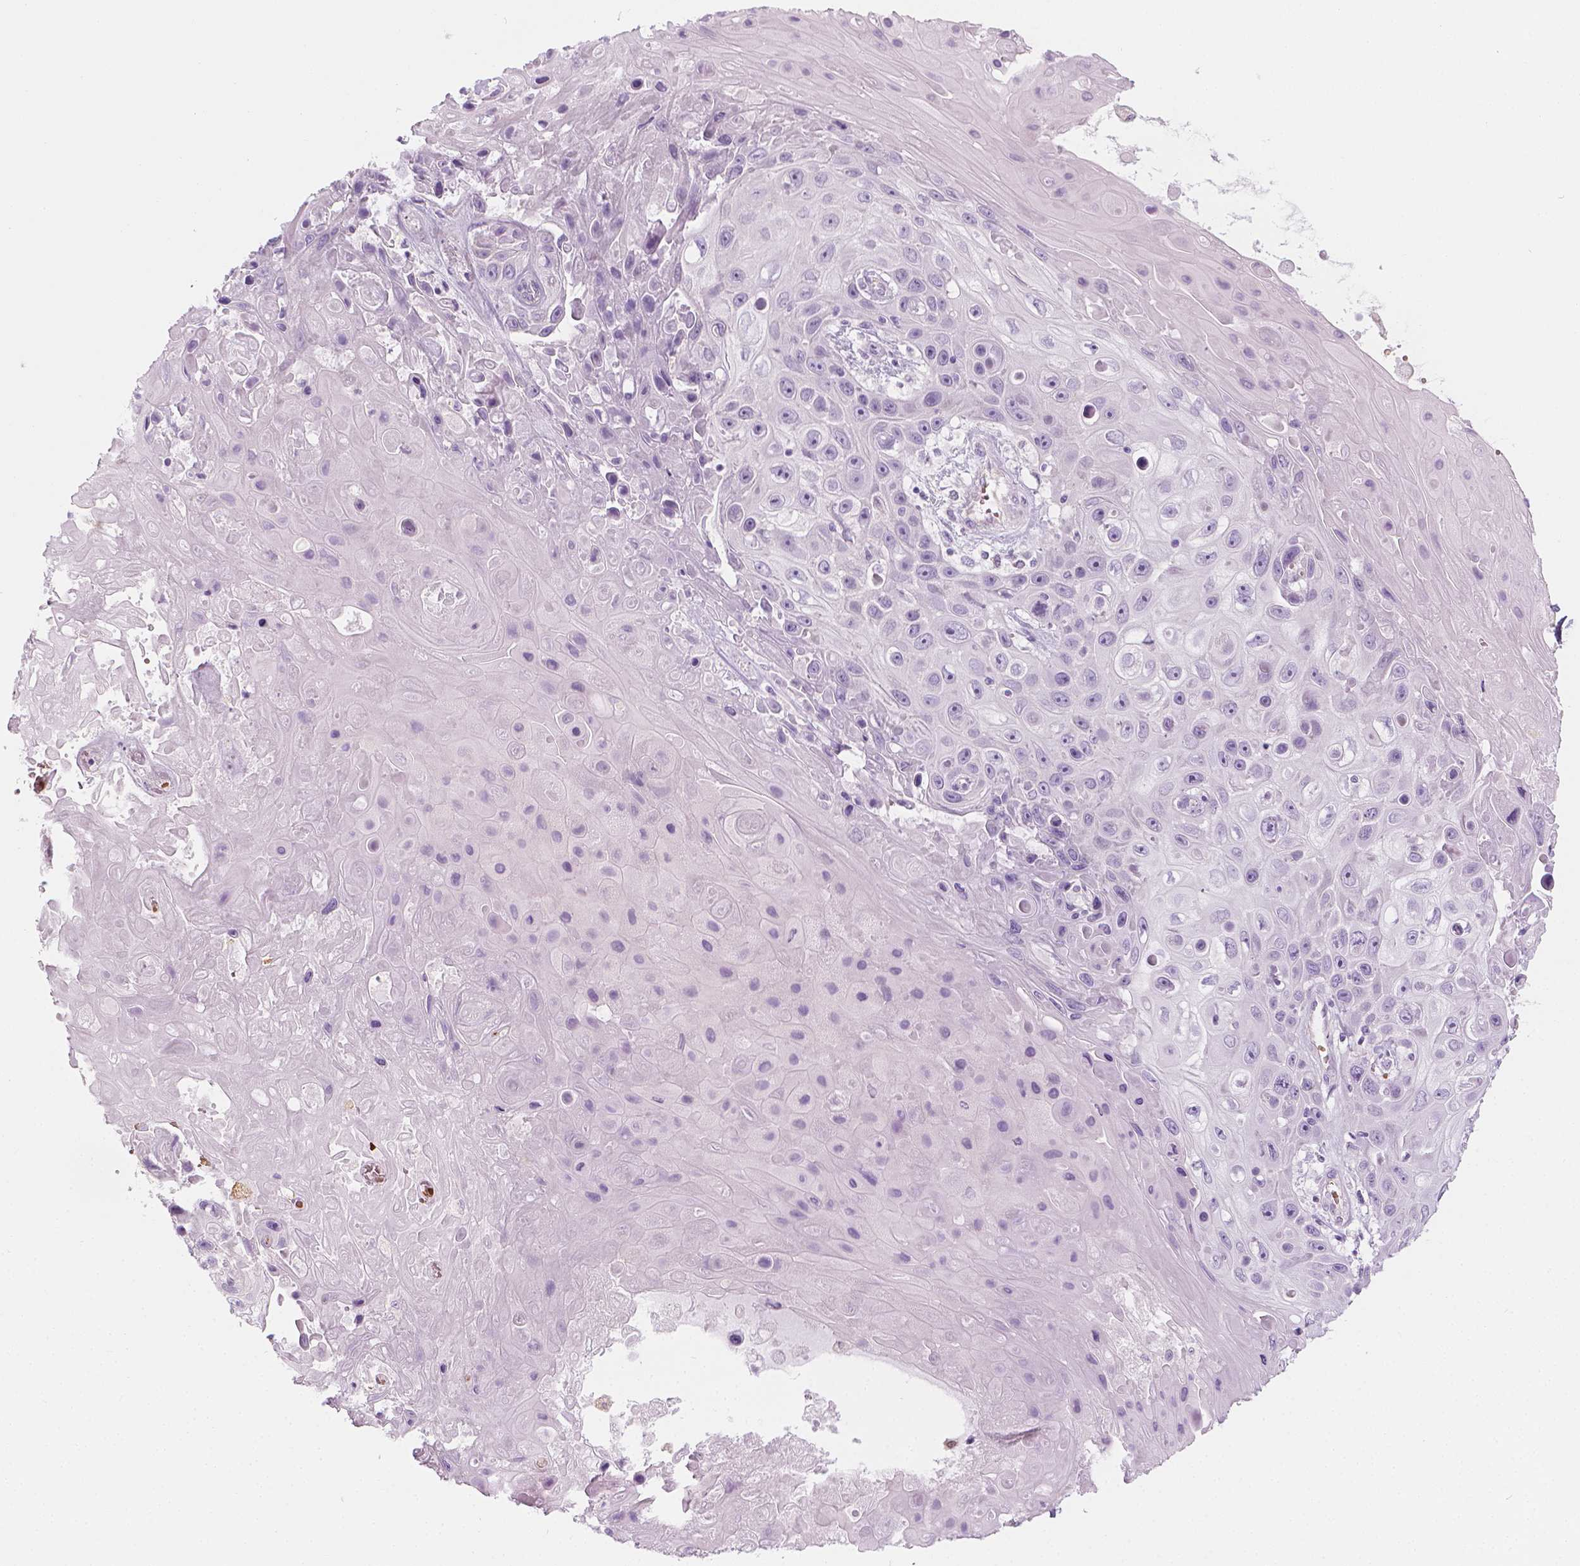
{"staining": {"intensity": "negative", "quantity": "none", "location": "none"}, "tissue": "skin cancer", "cell_type": "Tumor cells", "image_type": "cancer", "snomed": [{"axis": "morphology", "description": "Squamous cell carcinoma, NOS"}, {"axis": "topography", "description": "Skin"}], "caption": "DAB immunohistochemical staining of skin cancer (squamous cell carcinoma) displays no significant staining in tumor cells.", "gene": "CES1", "patient": {"sex": "male", "age": 82}}